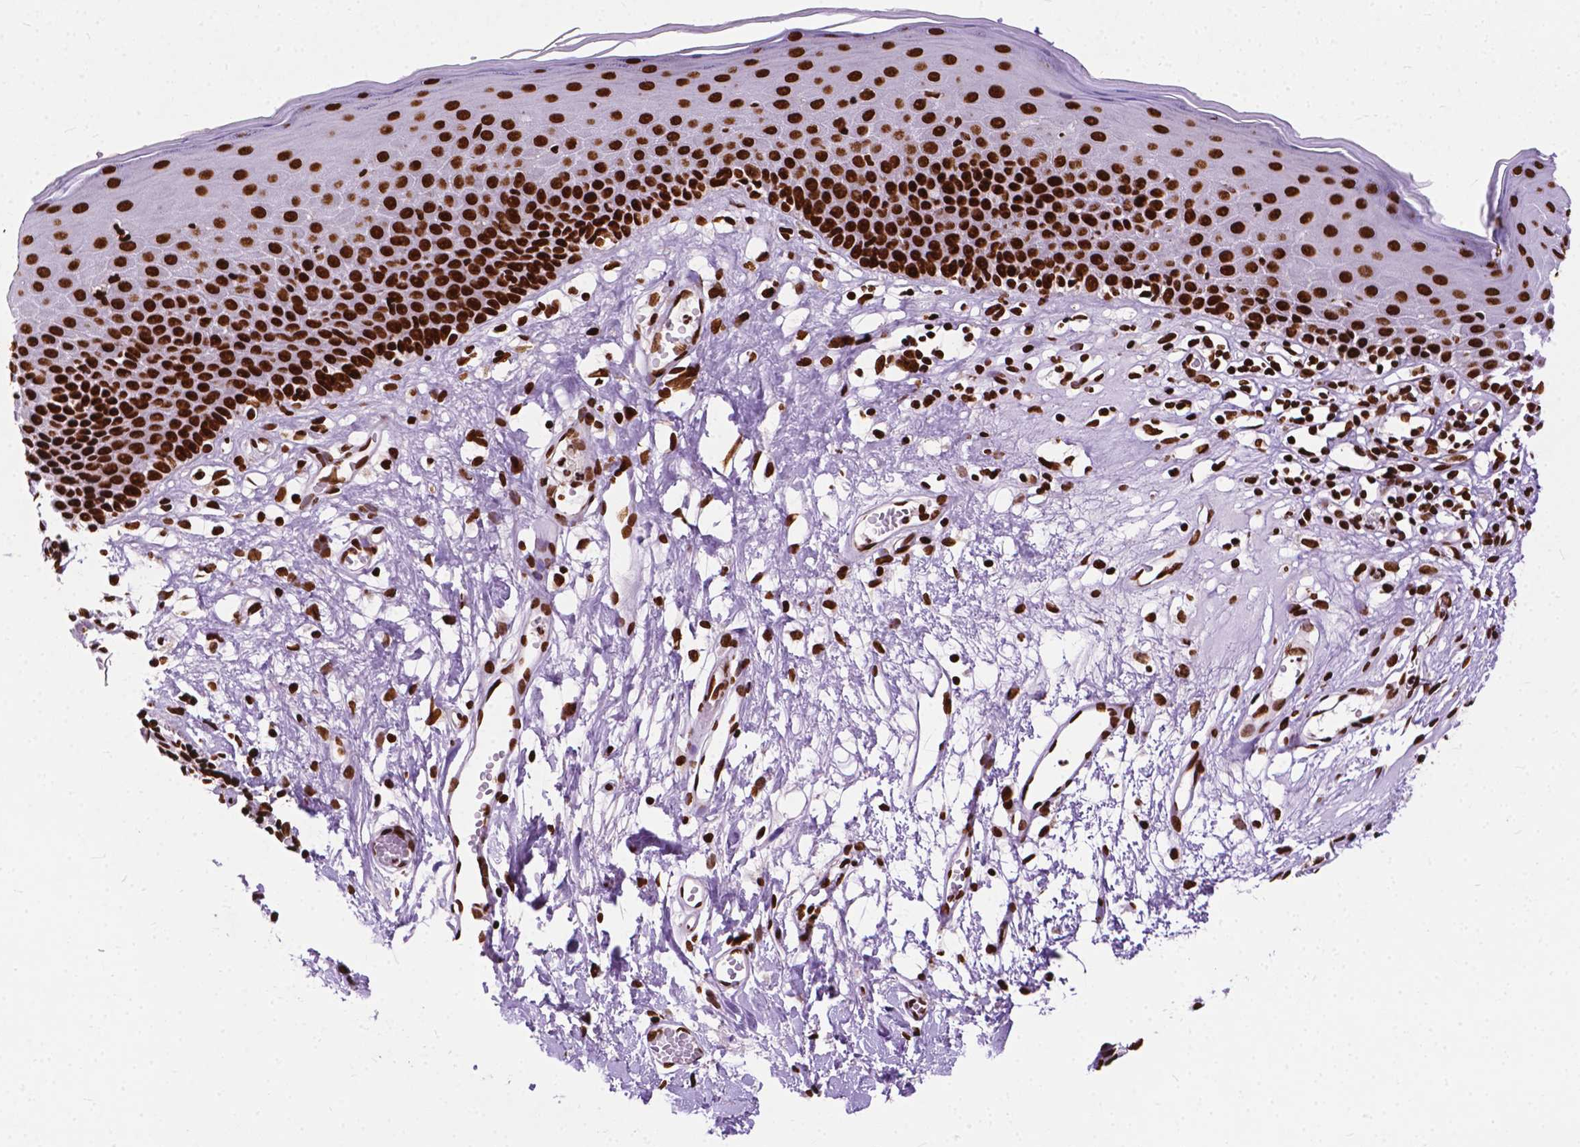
{"staining": {"intensity": "strong", "quantity": ">75%", "location": "nuclear"}, "tissue": "skin", "cell_type": "Epidermal cells", "image_type": "normal", "snomed": [{"axis": "morphology", "description": "Normal tissue, NOS"}, {"axis": "topography", "description": "Vulva"}], "caption": "This is an image of immunohistochemistry staining of benign skin, which shows strong positivity in the nuclear of epidermal cells.", "gene": "SMIM5", "patient": {"sex": "female", "age": 68}}